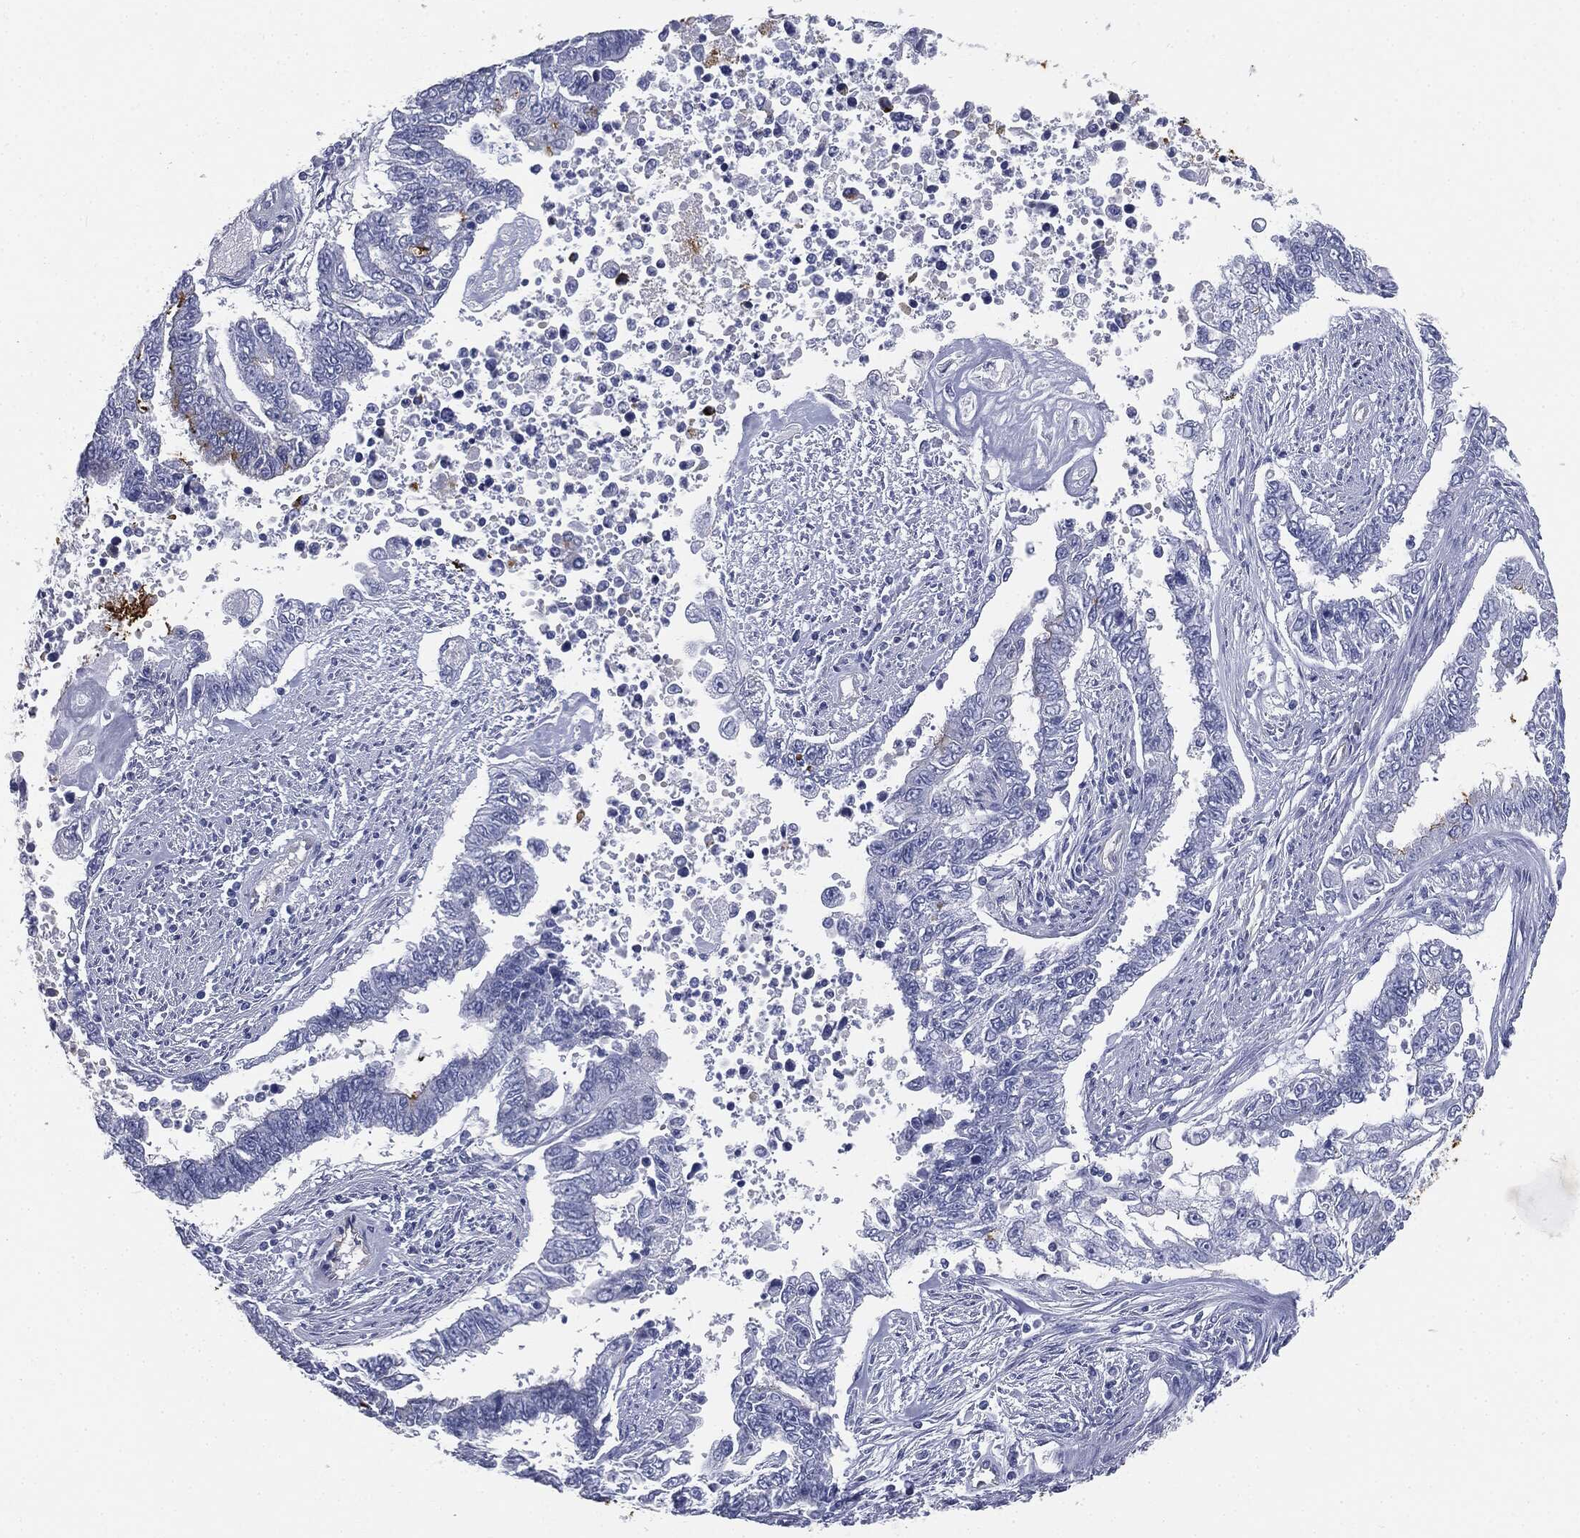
{"staining": {"intensity": "moderate", "quantity": "<25%", "location": "cytoplasmic/membranous"}, "tissue": "endometrial cancer", "cell_type": "Tumor cells", "image_type": "cancer", "snomed": [{"axis": "morphology", "description": "Adenocarcinoma, NOS"}, {"axis": "topography", "description": "Uterus"}], "caption": "Immunohistochemical staining of human endometrial cancer exhibits low levels of moderate cytoplasmic/membranous staining in approximately <25% of tumor cells.", "gene": "MUC5AC", "patient": {"sex": "female", "age": 59}}